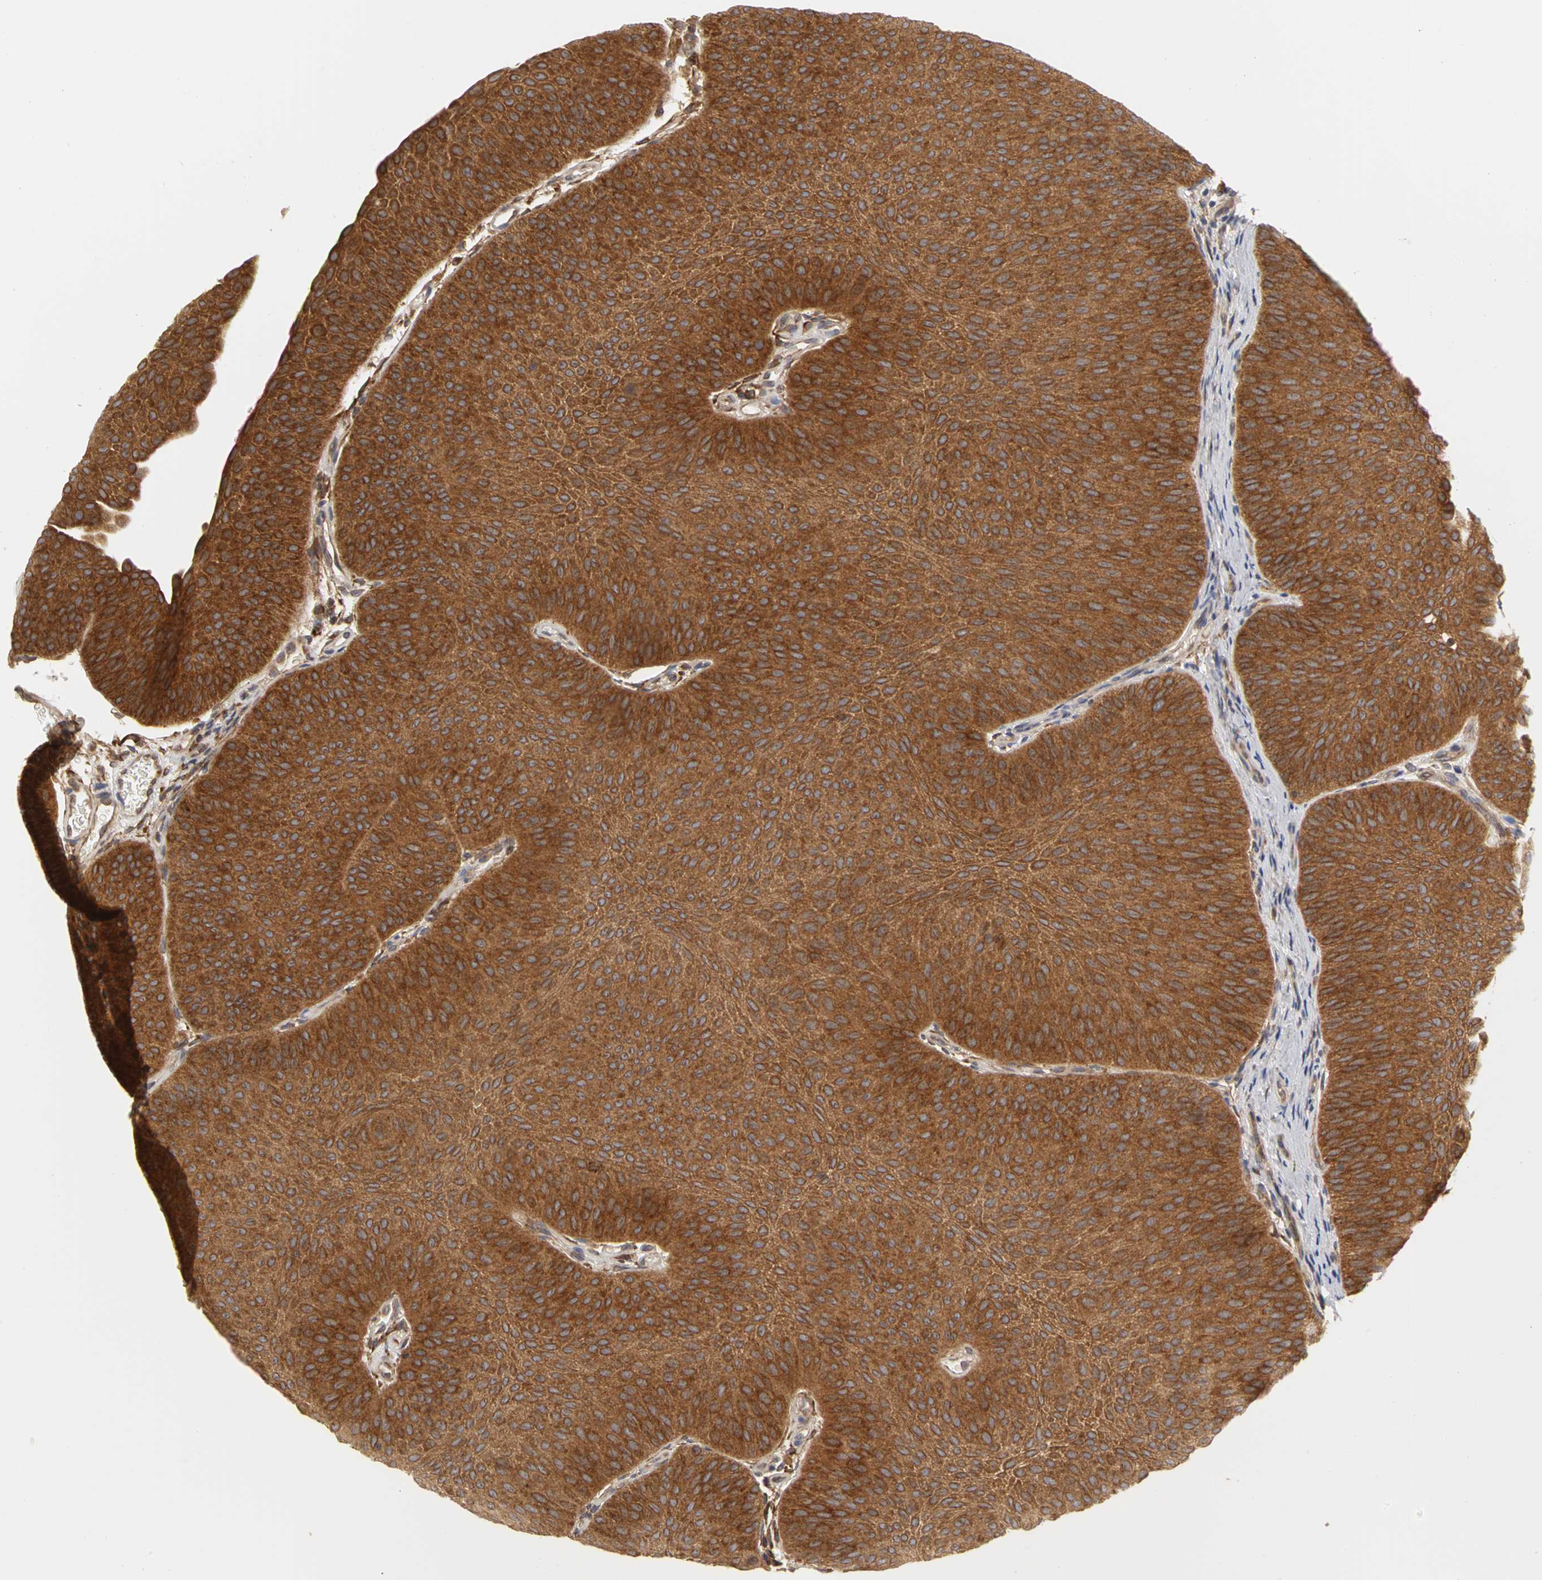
{"staining": {"intensity": "strong", "quantity": ">75%", "location": "cytoplasmic/membranous"}, "tissue": "urothelial cancer", "cell_type": "Tumor cells", "image_type": "cancer", "snomed": [{"axis": "morphology", "description": "Urothelial carcinoma, Low grade"}, {"axis": "topography", "description": "Urinary bladder"}], "caption": "Urothelial cancer tissue shows strong cytoplasmic/membranous positivity in approximately >75% of tumor cells, visualized by immunohistochemistry. The staining is performed using DAB brown chromogen to label protein expression. The nuclei are counter-stained blue using hematoxylin.", "gene": "IRAK1", "patient": {"sex": "female", "age": 60}}